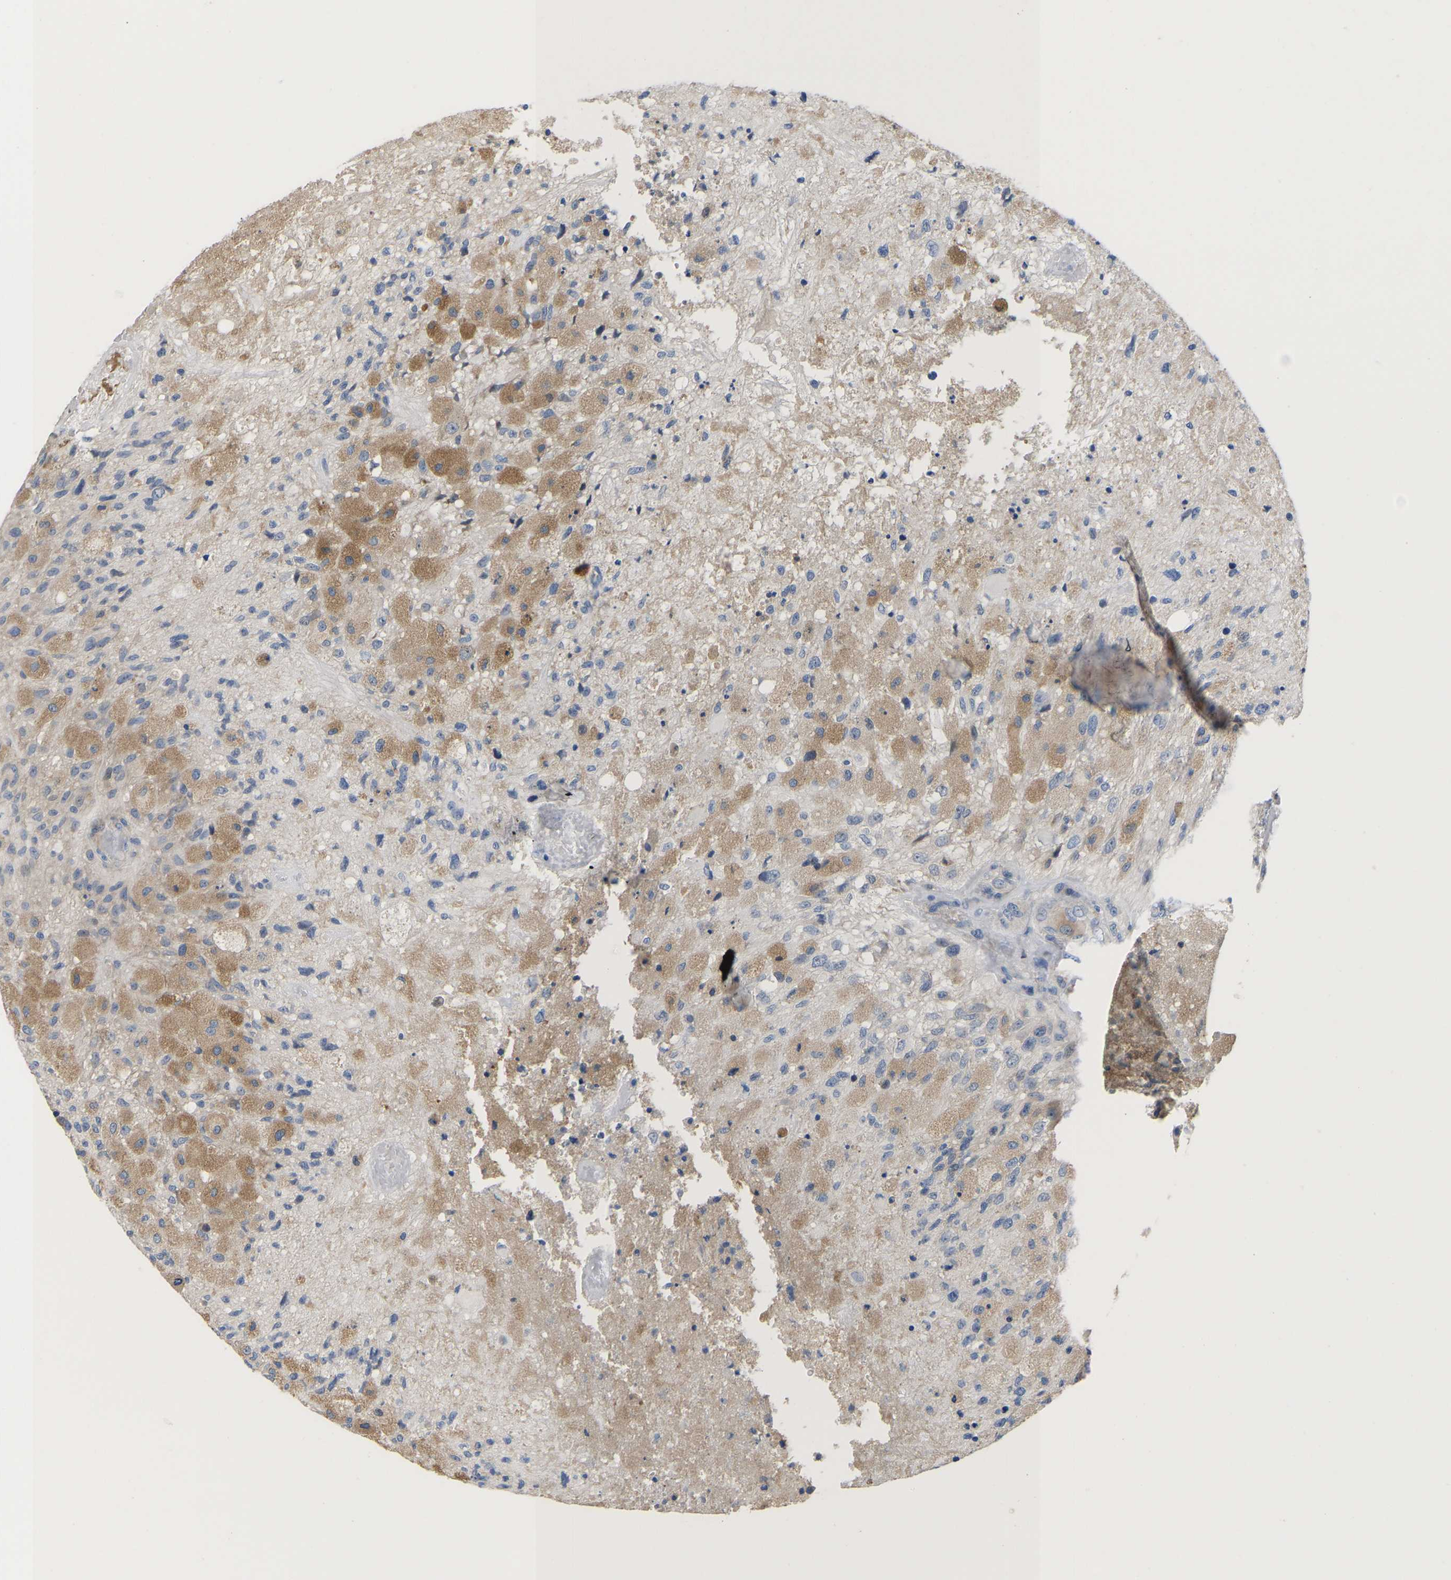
{"staining": {"intensity": "moderate", "quantity": "25%-75%", "location": "cytoplasmic/membranous"}, "tissue": "glioma", "cell_type": "Tumor cells", "image_type": "cancer", "snomed": [{"axis": "morphology", "description": "Normal tissue, NOS"}, {"axis": "morphology", "description": "Glioma, malignant, High grade"}, {"axis": "topography", "description": "Cerebral cortex"}], "caption": "High-magnification brightfield microscopy of malignant glioma (high-grade) stained with DAB (brown) and counterstained with hematoxylin (blue). tumor cells exhibit moderate cytoplasmic/membranous positivity is seen in about25%-75% of cells. The staining was performed using DAB, with brown indicating positive protein expression. Nuclei are stained blue with hematoxylin.", "gene": "ABCA10", "patient": {"sex": "male", "age": 77}}